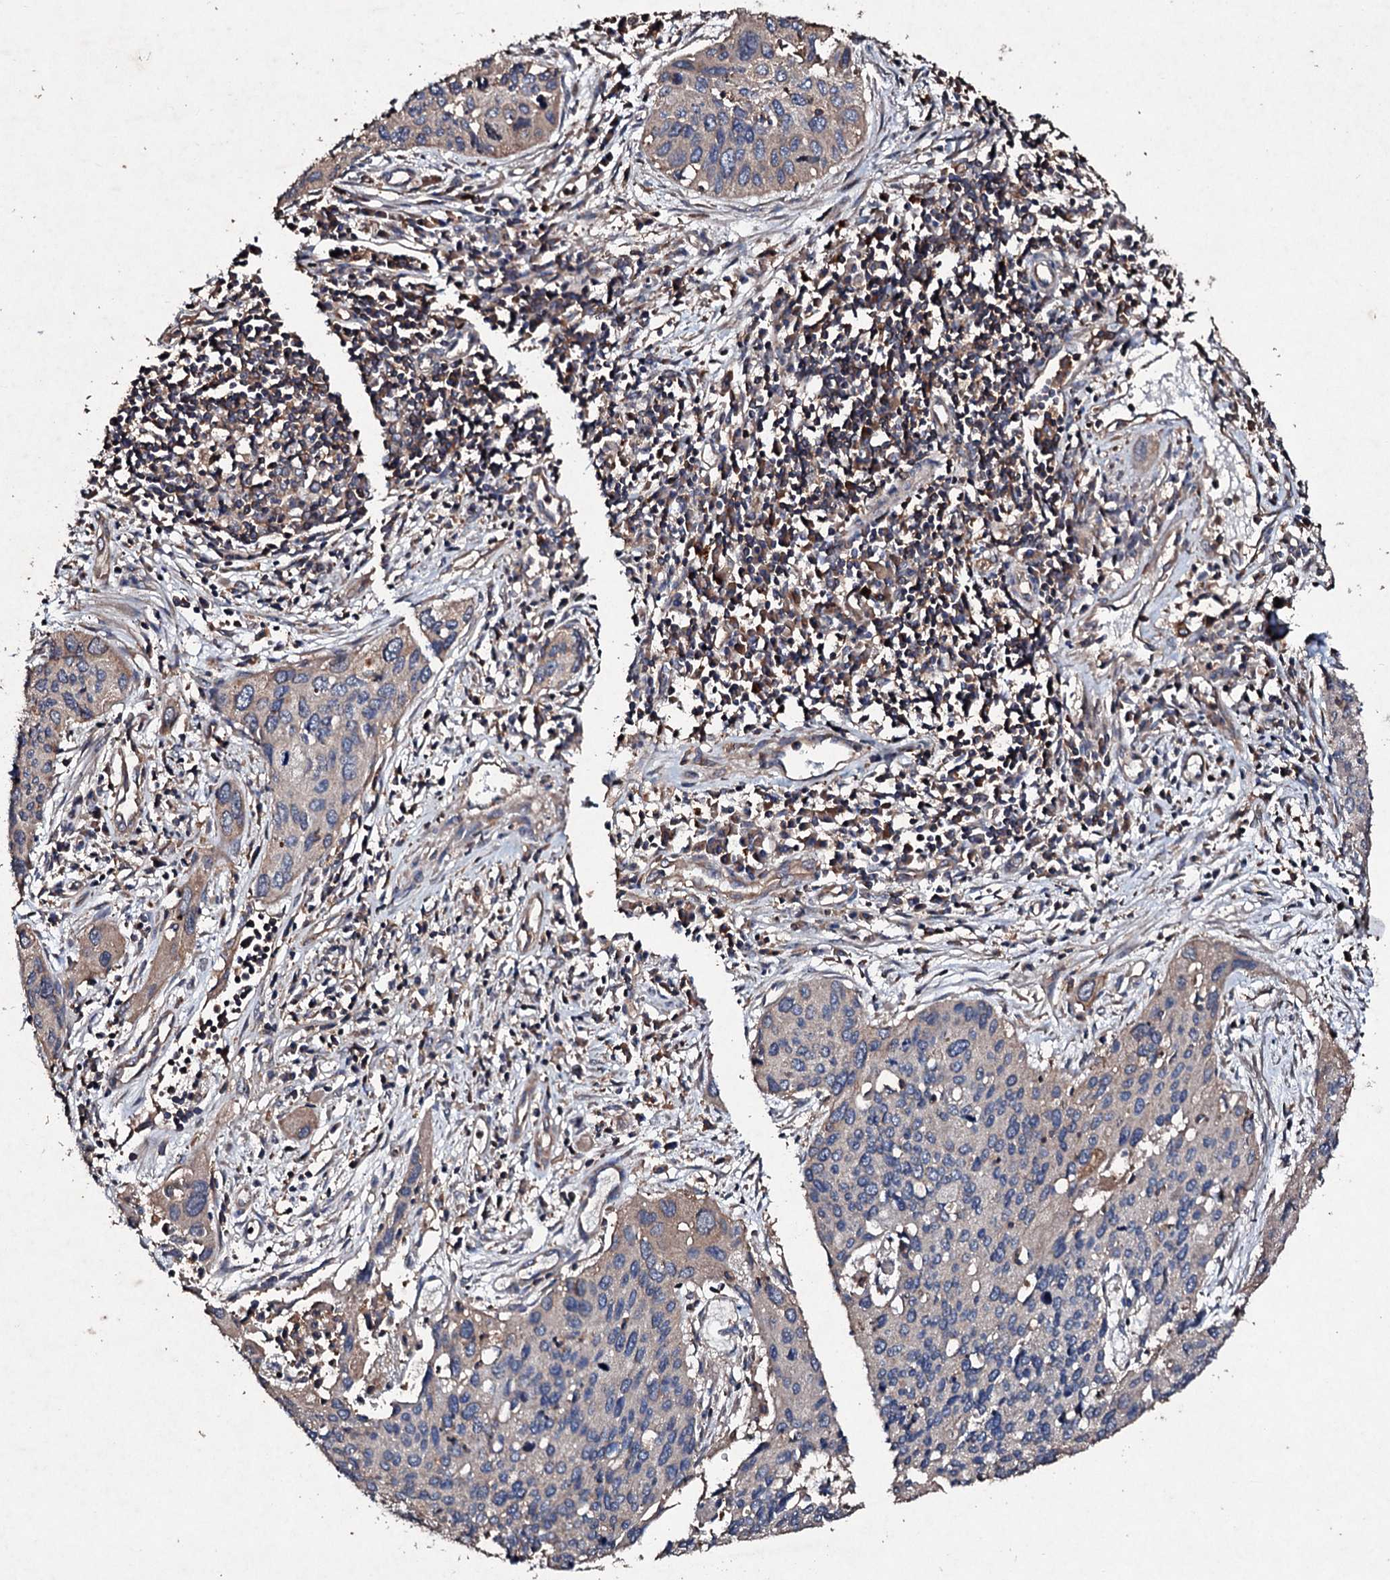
{"staining": {"intensity": "weak", "quantity": "<25%", "location": "cytoplasmic/membranous"}, "tissue": "cervical cancer", "cell_type": "Tumor cells", "image_type": "cancer", "snomed": [{"axis": "morphology", "description": "Squamous cell carcinoma, NOS"}, {"axis": "topography", "description": "Cervix"}], "caption": "This image is of squamous cell carcinoma (cervical) stained with IHC to label a protein in brown with the nuclei are counter-stained blue. There is no positivity in tumor cells.", "gene": "KERA", "patient": {"sex": "female", "age": 55}}